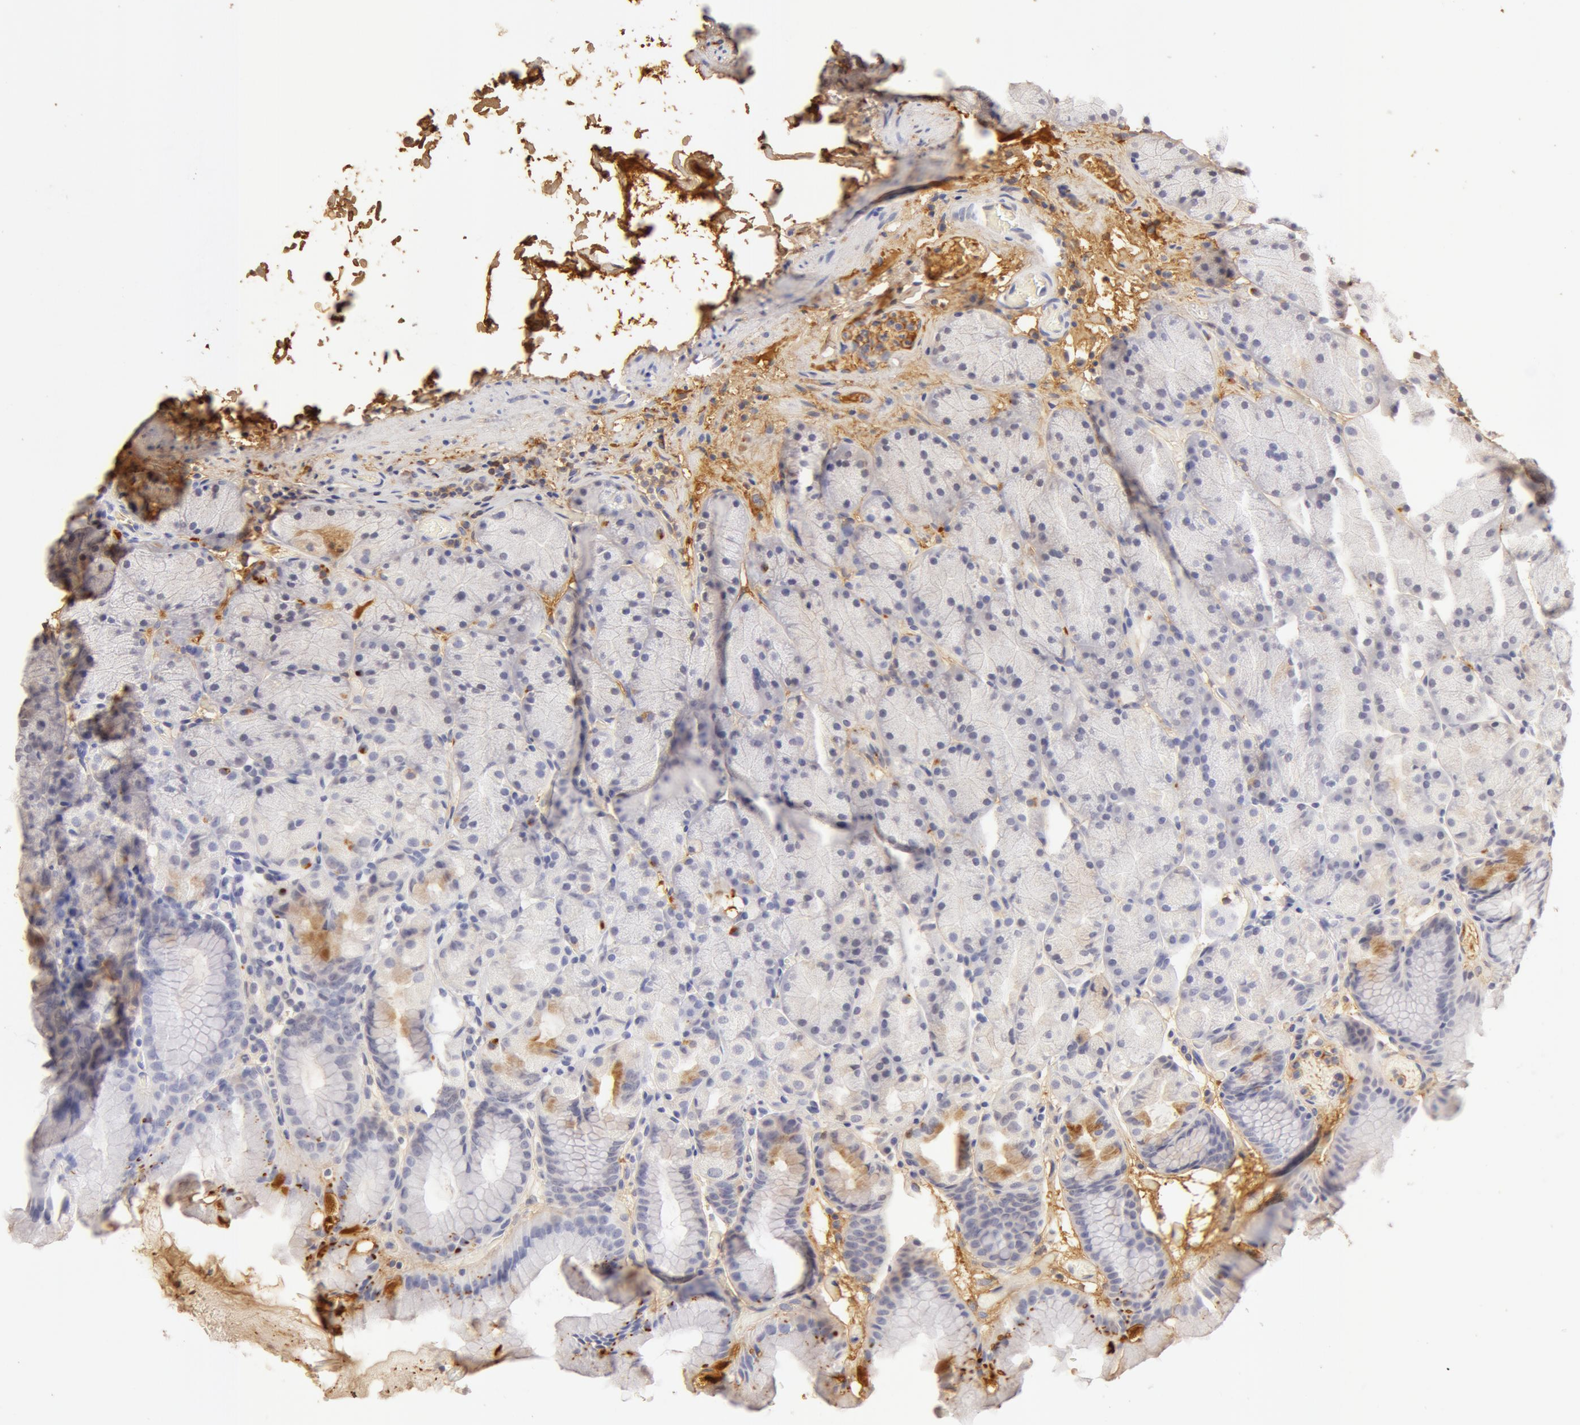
{"staining": {"intensity": "weak", "quantity": "<25%", "location": "cytoplasmic/membranous"}, "tissue": "stomach", "cell_type": "Glandular cells", "image_type": "normal", "snomed": [{"axis": "morphology", "description": "Normal tissue, NOS"}, {"axis": "topography", "description": "Stomach, upper"}], "caption": "A photomicrograph of human stomach is negative for staining in glandular cells. (DAB (3,3'-diaminobenzidine) immunohistochemistry (IHC) visualized using brightfield microscopy, high magnification).", "gene": "TF", "patient": {"sex": "male", "age": 47}}